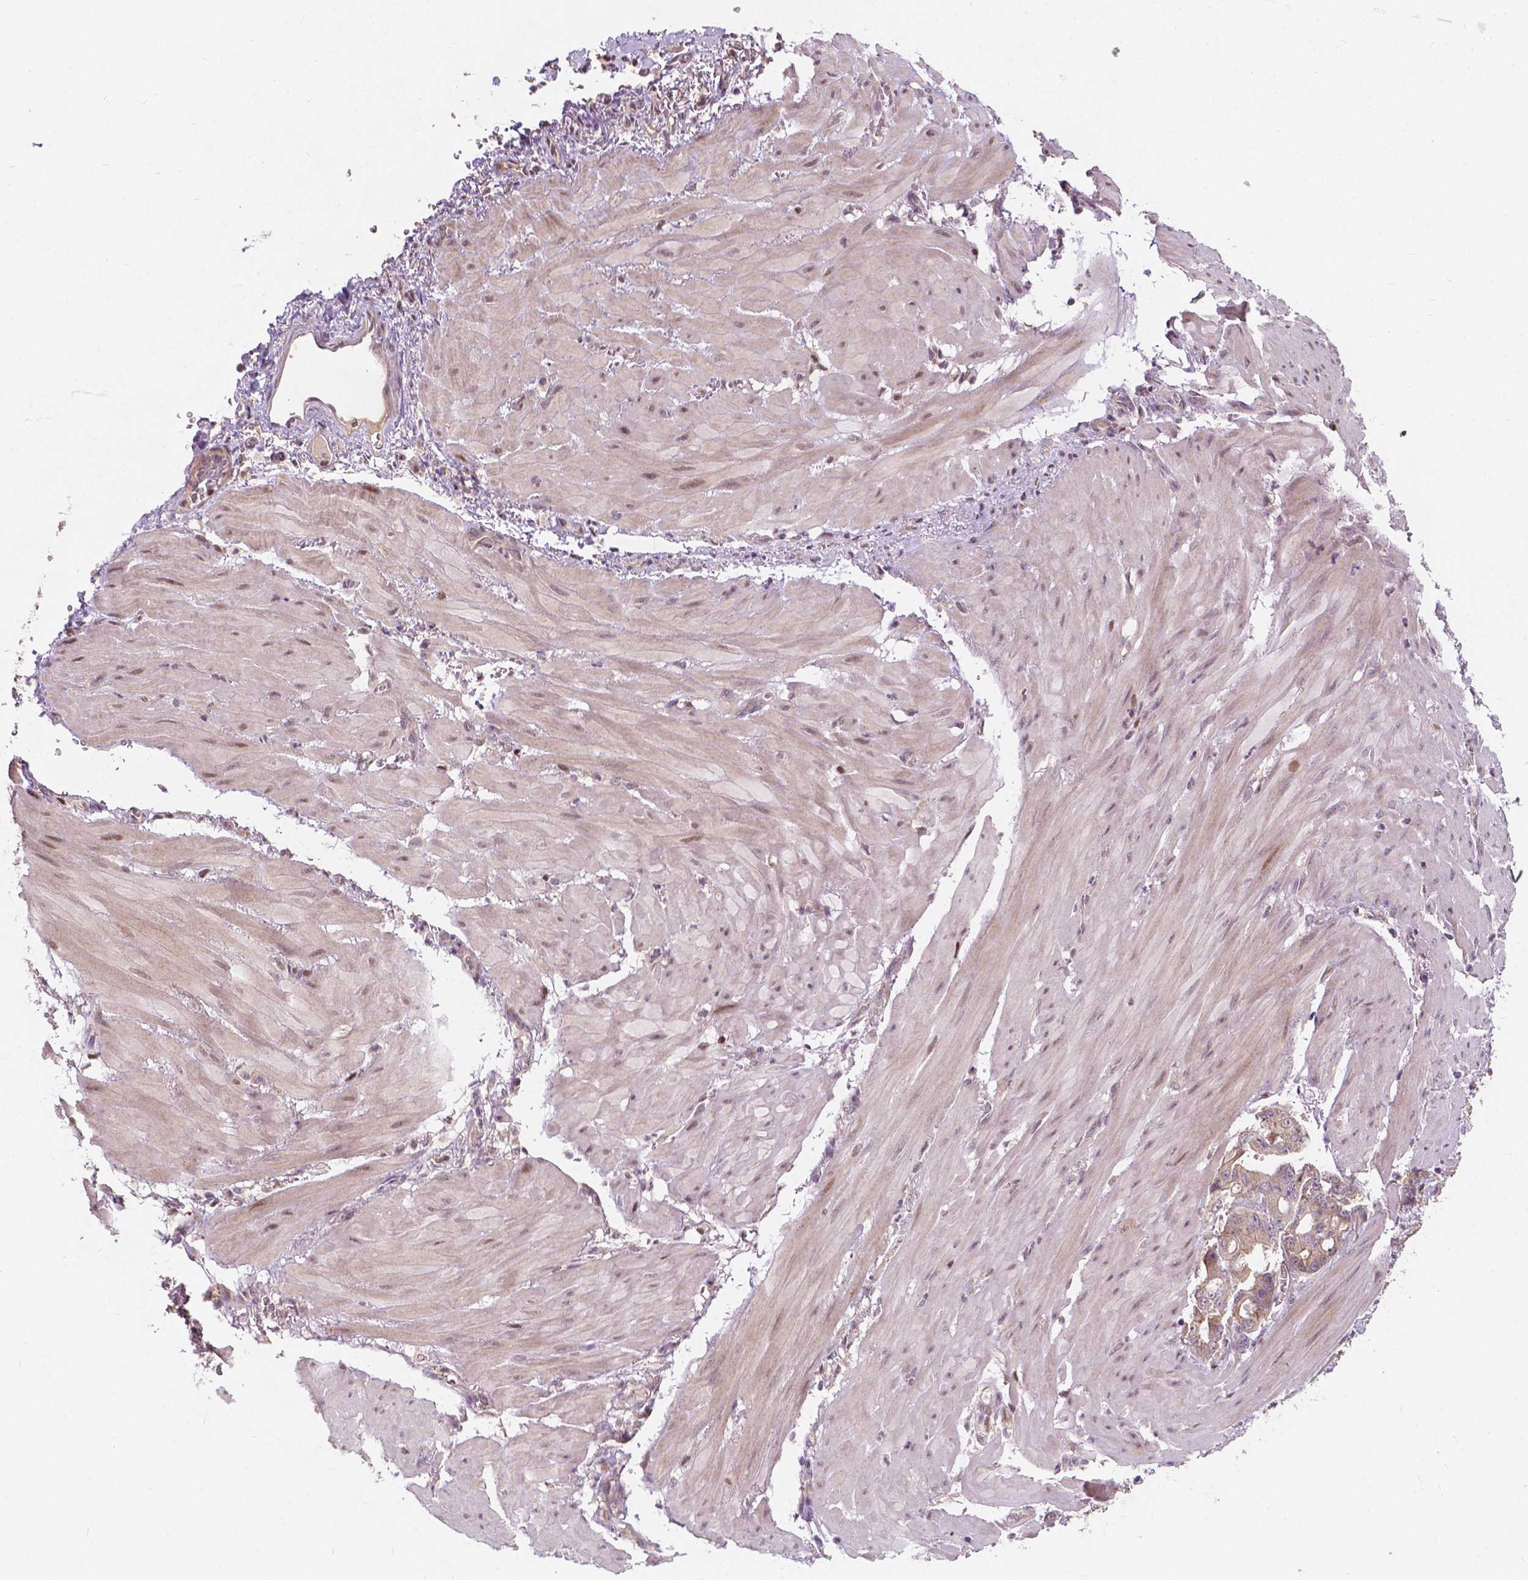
{"staining": {"intensity": "weak", "quantity": ">75%", "location": "cytoplasmic/membranous"}, "tissue": "stomach cancer", "cell_type": "Tumor cells", "image_type": "cancer", "snomed": [{"axis": "morphology", "description": "Normal tissue, NOS"}, {"axis": "morphology", "description": "Adenocarcinoma, NOS"}, {"axis": "topography", "description": "Esophagus"}, {"axis": "topography", "description": "Stomach, upper"}], "caption": "Brown immunohistochemical staining in human stomach adenocarcinoma exhibits weak cytoplasmic/membranous expression in about >75% of tumor cells.", "gene": "DUSP16", "patient": {"sex": "male", "age": 74}}